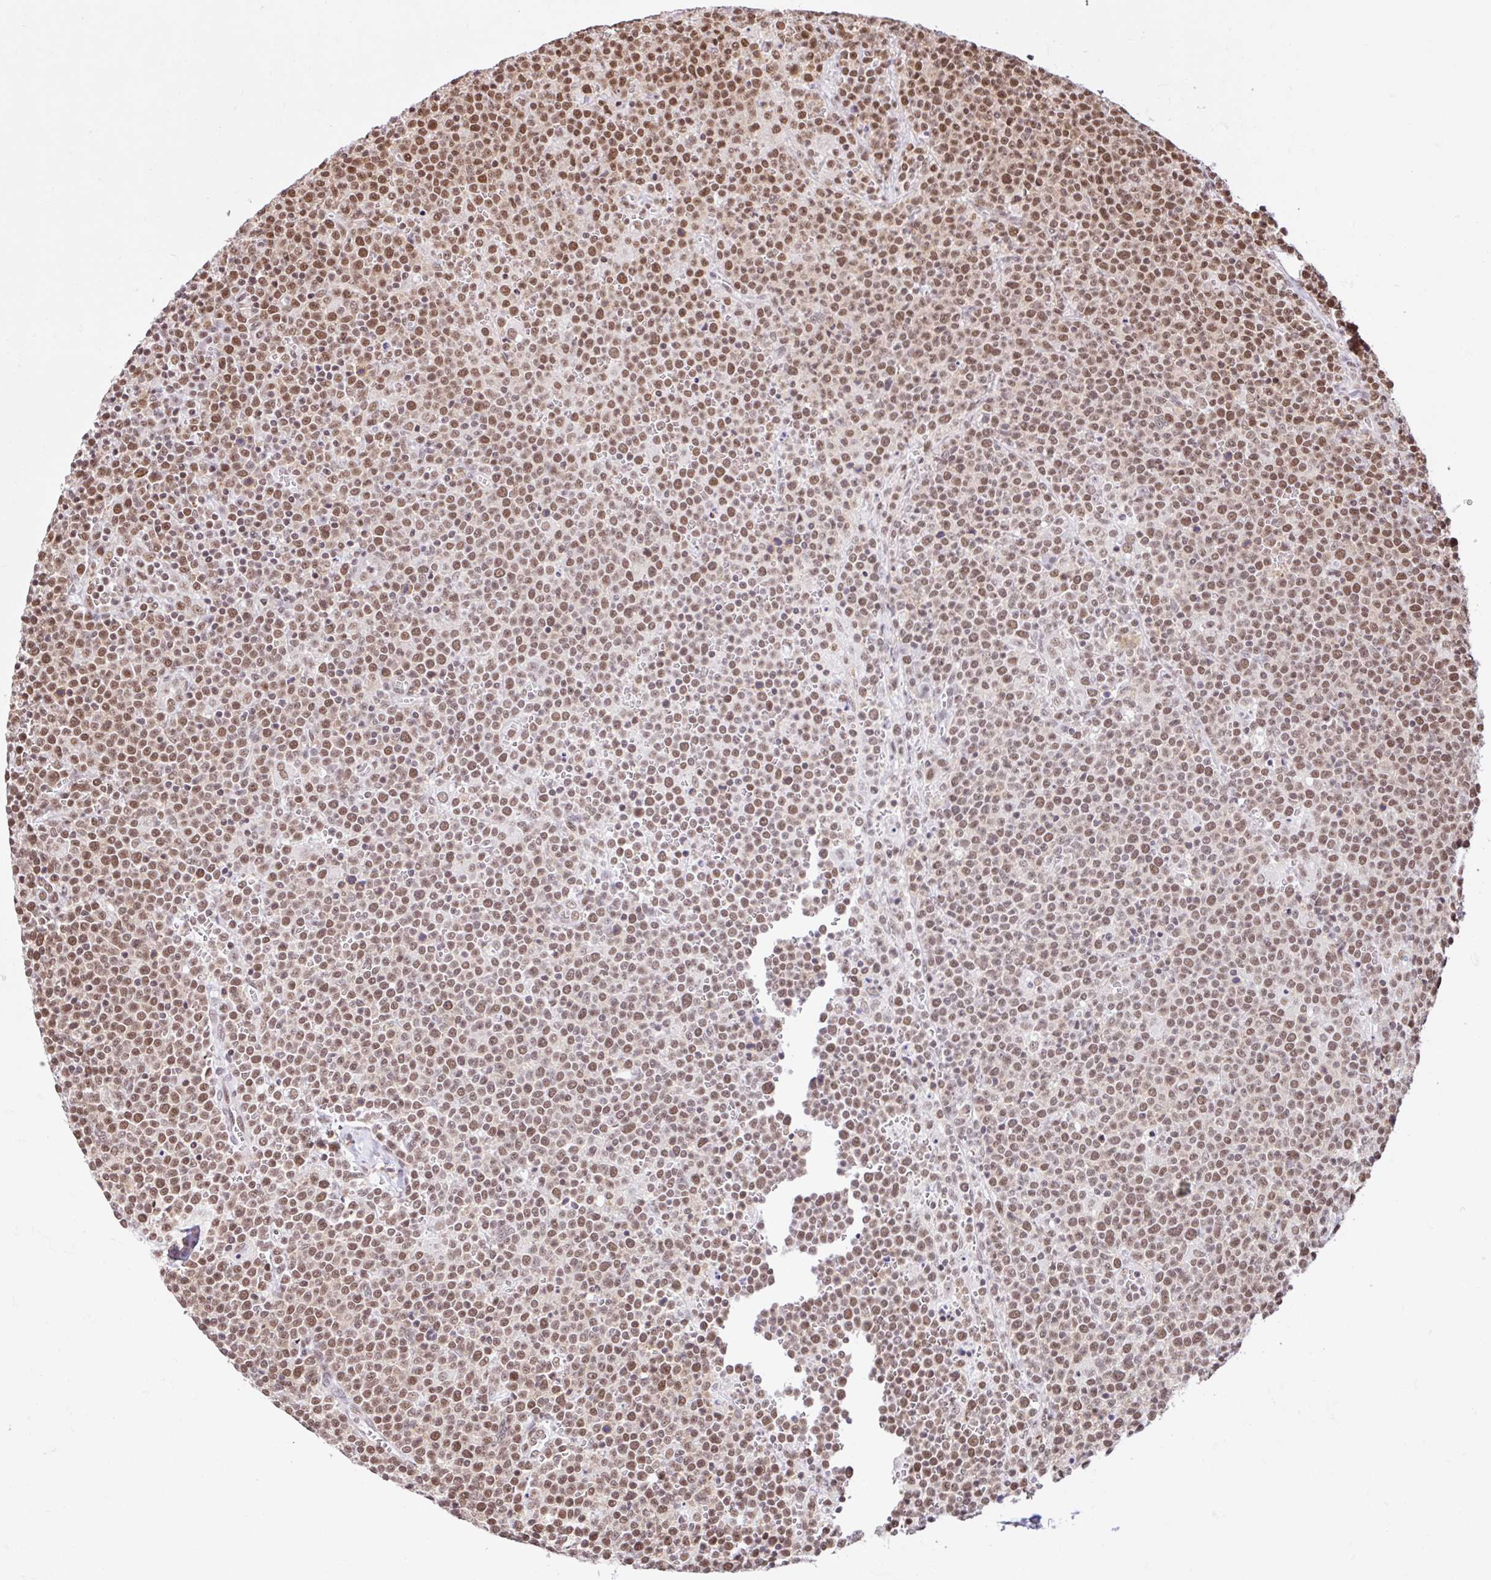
{"staining": {"intensity": "moderate", "quantity": "25%-75%", "location": "nuclear"}, "tissue": "lymphoma", "cell_type": "Tumor cells", "image_type": "cancer", "snomed": [{"axis": "morphology", "description": "Malignant lymphoma, non-Hodgkin's type, High grade"}, {"axis": "topography", "description": "Lymph node"}], "caption": "About 25%-75% of tumor cells in human lymphoma exhibit moderate nuclear protein expression as visualized by brown immunohistochemical staining.", "gene": "CCDC12", "patient": {"sex": "male", "age": 61}}